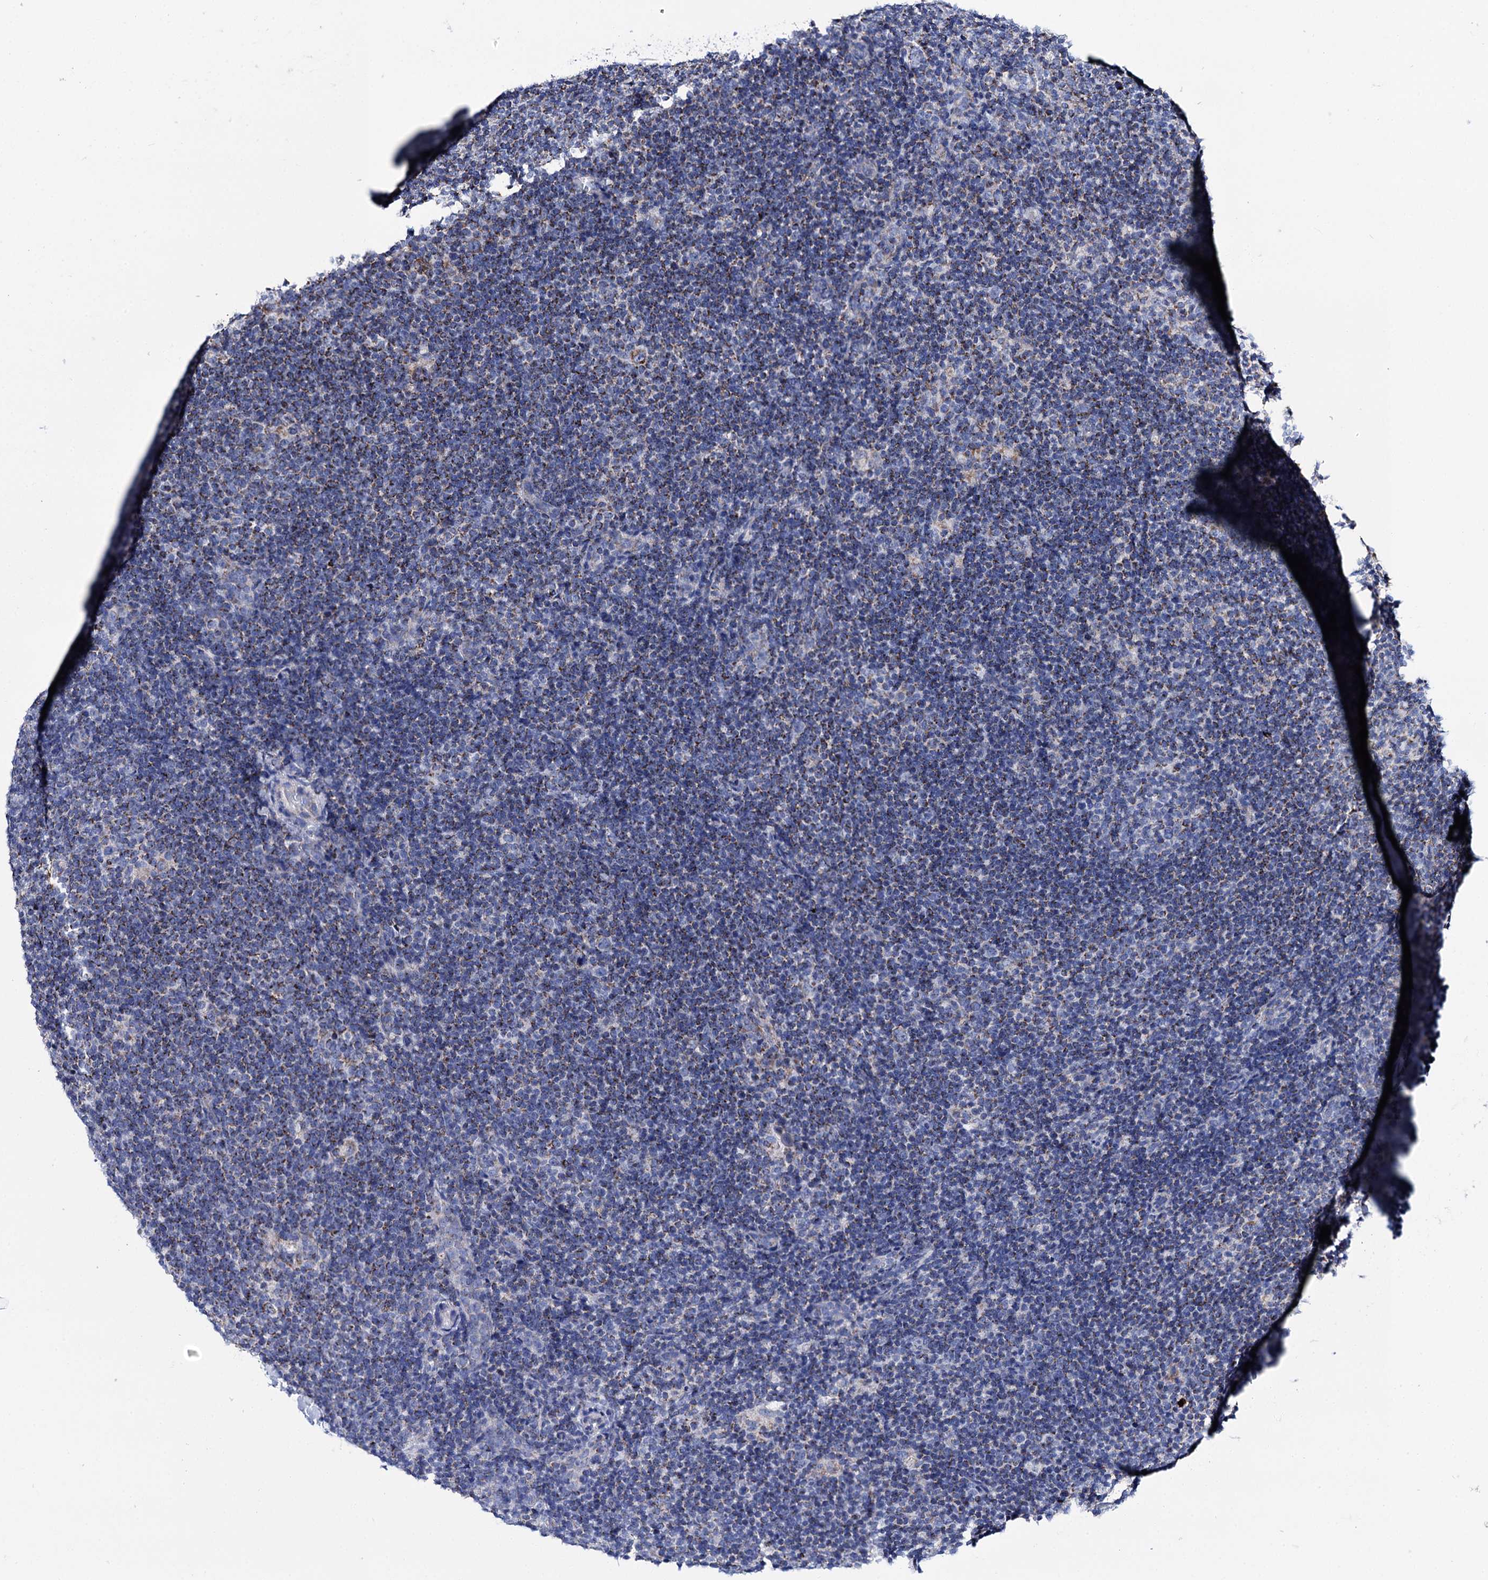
{"staining": {"intensity": "weak", "quantity": "<25%", "location": "cytoplasmic/membranous"}, "tissue": "lymphoma", "cell_type": "Tumor cells", "image_type": "cancer", "snomed": [{"axis": "morphology", "description": "Hodgkin's disease, NOS"}, {"axis": "topography", "description": "Lymph node"}], "caption": "This is an immunohistochemistry micrograph of human lymphoma. There is no expression in tumor cells.", "gene": "UBASH3B", "patient": {"sex": "female", "age": 57}}